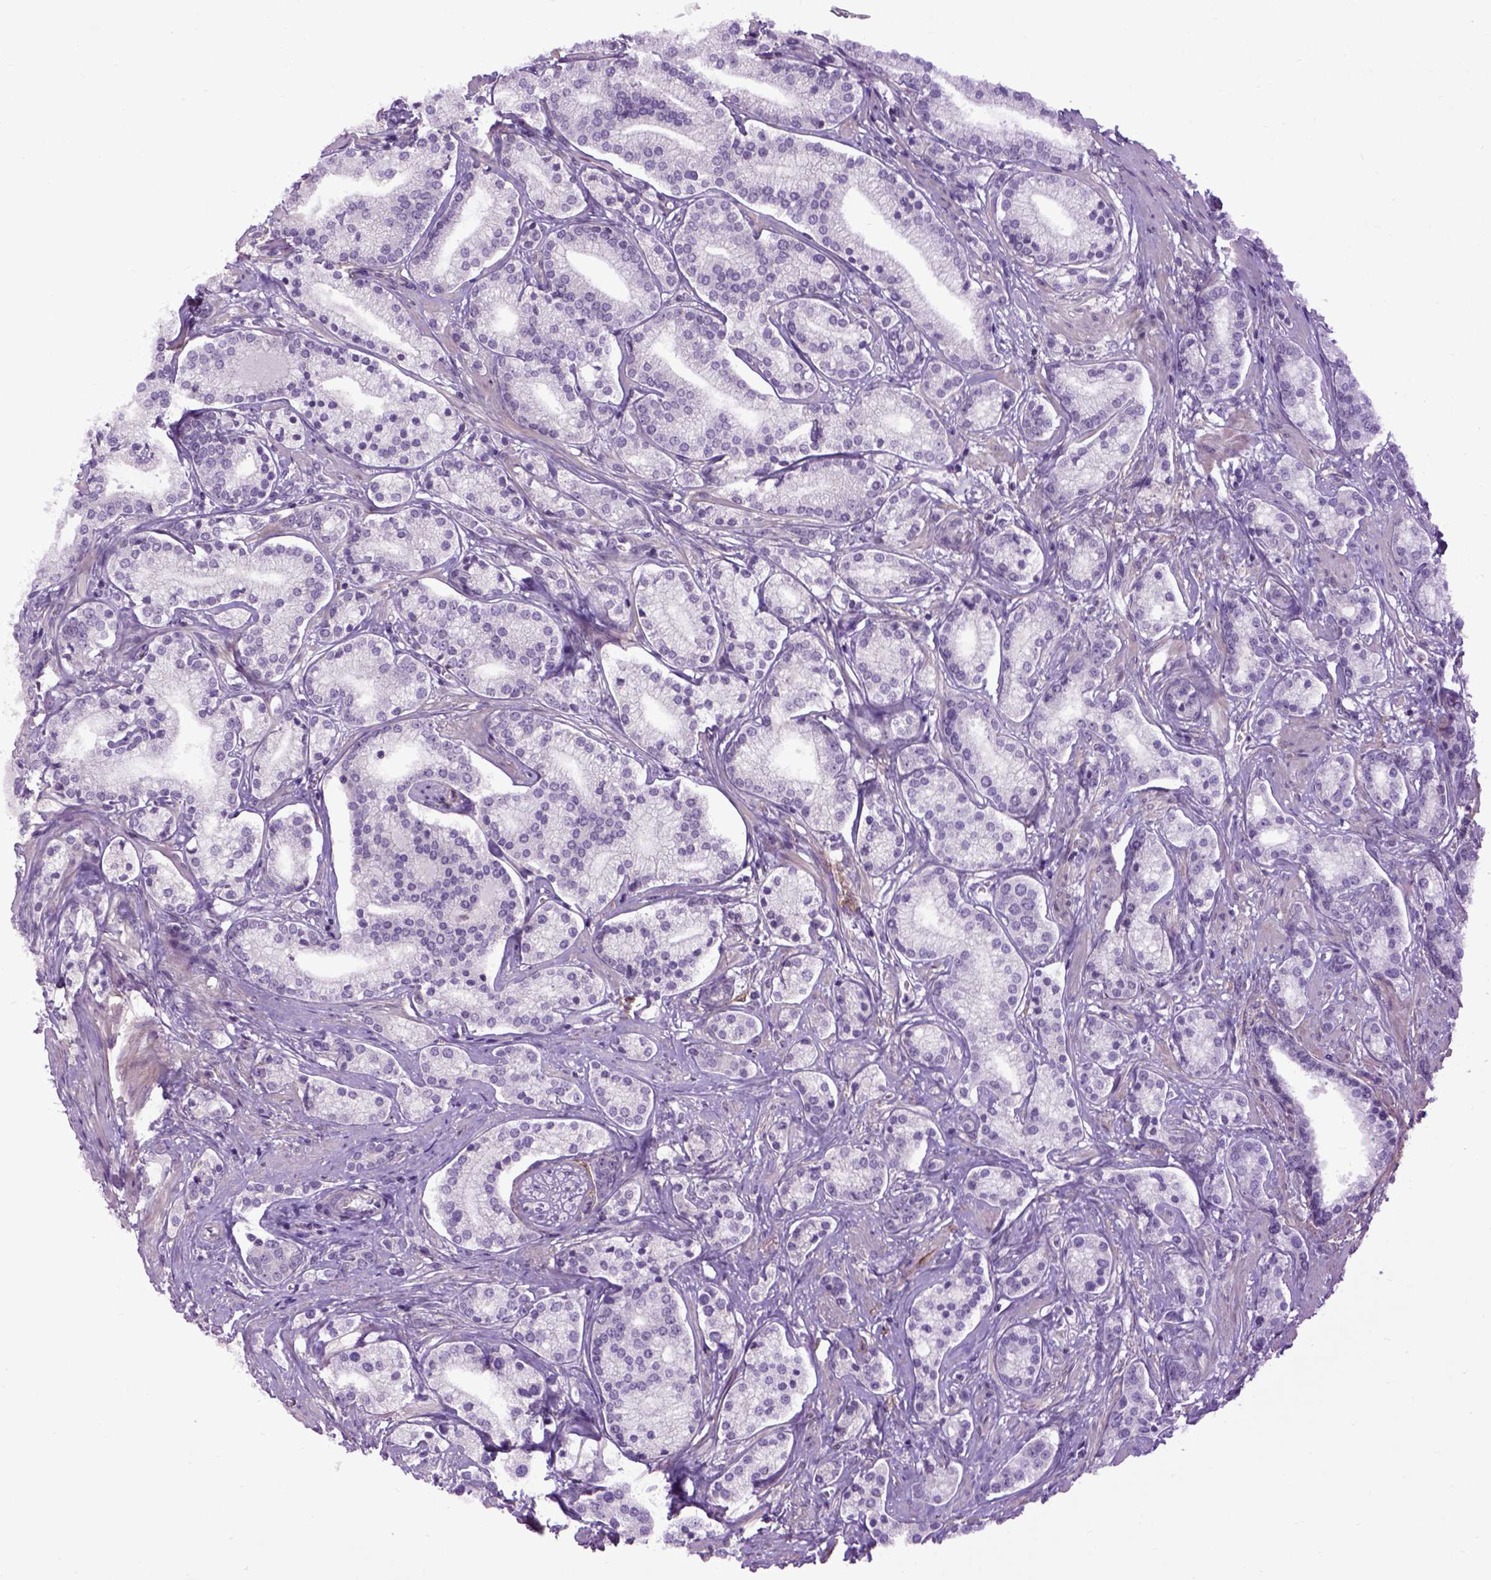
{"staining": {"intensity": "negative", "quantity": "none", "location": "none"}, "tissue": "prostate cancer", "cell_type": "Tumor cells", "image_type": "cancer", "snomed": [{"axis": "morphology", "description": "Adenocarcinoma, High grade"}, {"axis": "topography", "description": "Prostate"}], "caption": "Tumor cells are negative for brown protein staining in high-grade adenocarcinoma (prostate). (DAB (3,3'-diaminobenzidine) IHC, high magnification).", "gene": "EMILIN3", "patient": {"sex": "male", "age": 58}}